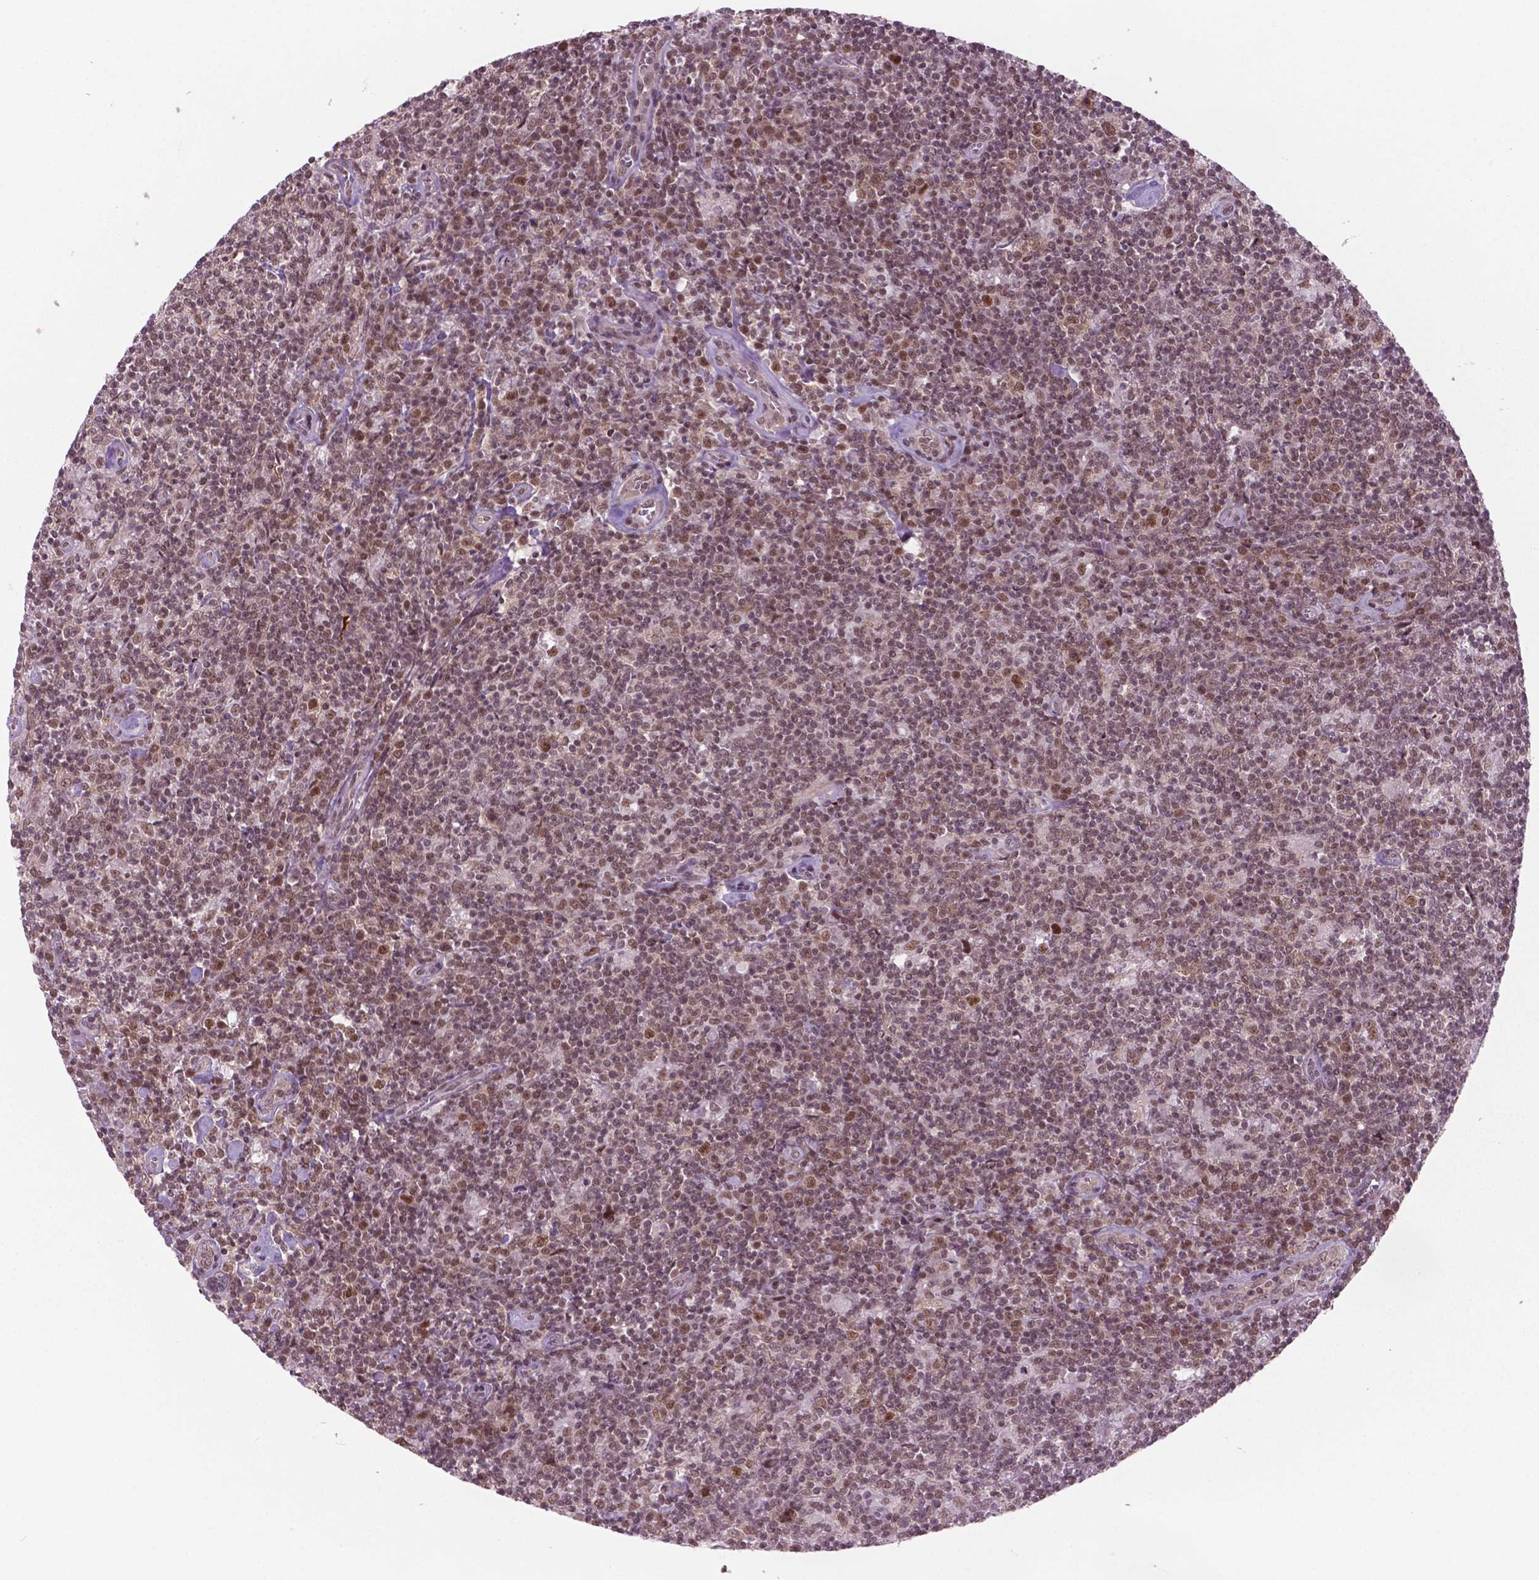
{"staining": {"intensity": "moderate", "quantity": ">75%", "location": "nuclear"}, "tissue": "lymphoma", "cell_type": "Tumor cells", "image_type": "cancer", "snomed": [{"axis": "morphology", "description": "Hodgkin's disease, NOS"}, {"axis": "topography", "description": "Lymph node"}], "caption": "This is an image of IHC staining of Hodgkin's disease, which shows moderate staining in the nuclear of tumor cells.", "gene": "PHAX", "patient": {"sex": "male", "age": 40}}